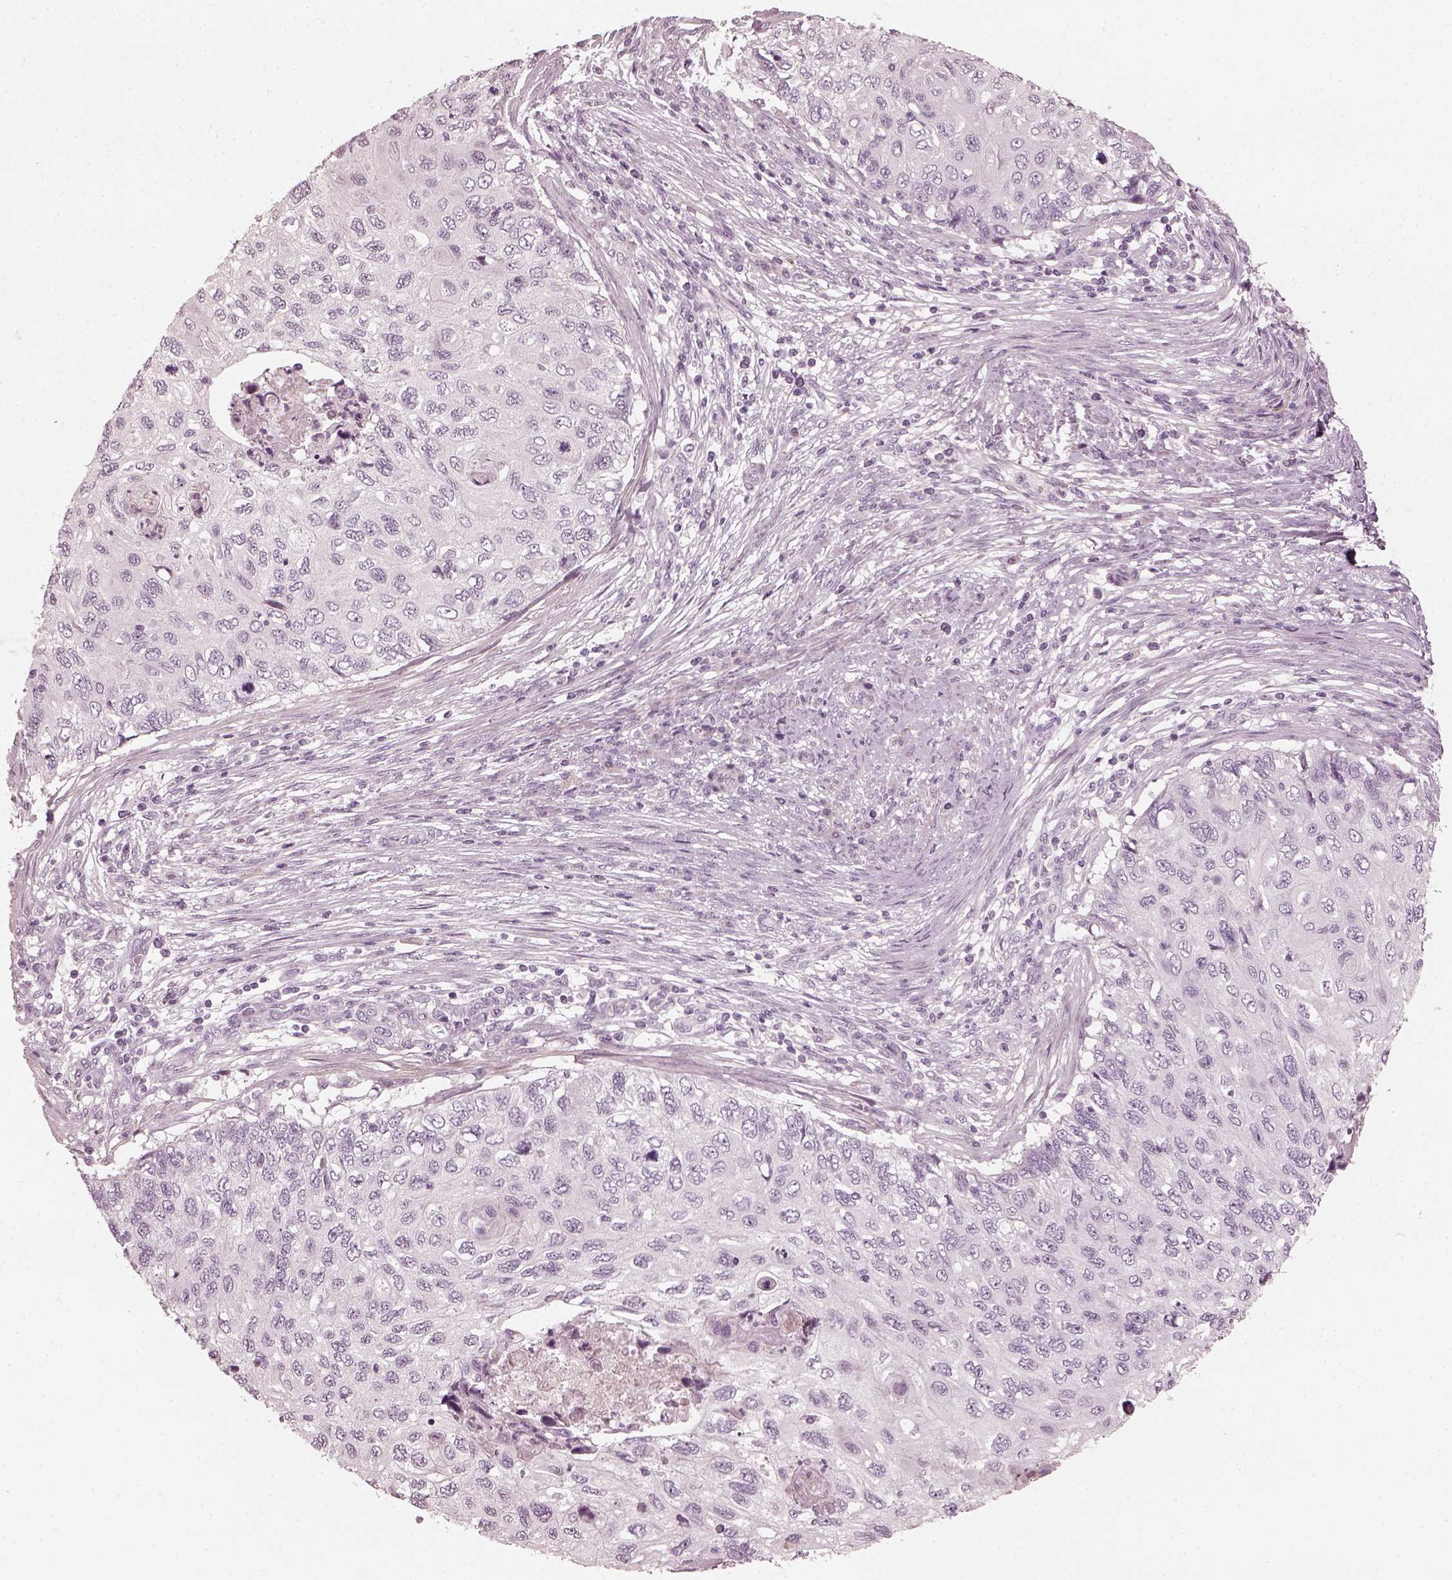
{"staining": {"intensity": "negative", "quantity": "none", "location": "none"}, "tissue": "cervical cancer", "cell_type": "Tumor cells", "image_type": "cancer", "snomed": [{"axis": "morphology", "description": "Squamous cell carcinoma, NOS"}, {"axis": "topography", "description": "Cervix"}], "caption": "Human cervical squamous cell carcinoma stained for a protein using immunohistochemistry (IHC) exhibits no staining in tumor cells.", "gene": "OPTC", "patient": {"sex": "female", "age": 70}}